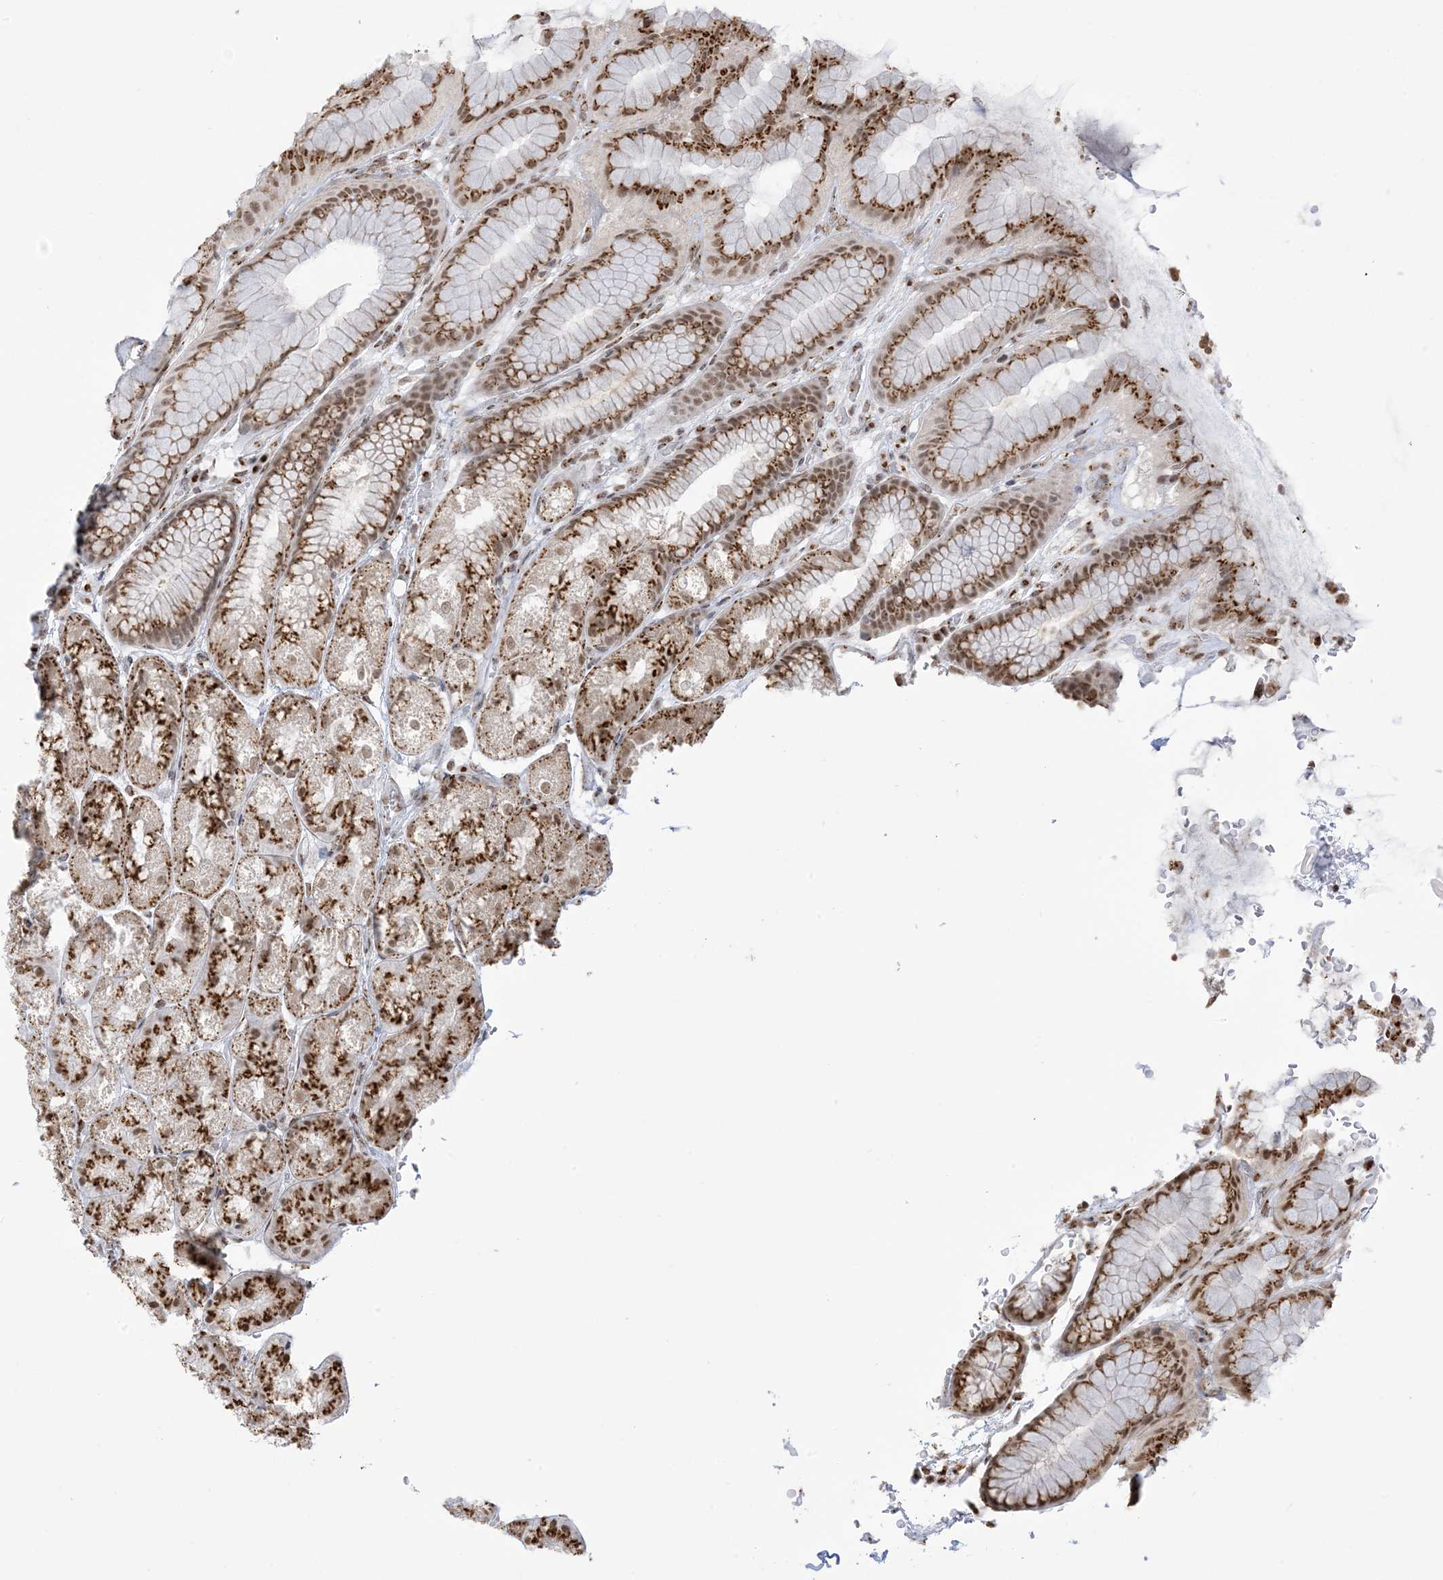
{"staining": {"intensity": "moderate", "quantity": ">75%", "location": "cytoplasmic/membranous,nuclear"}, "tissue": "stomach", "cell_type": "Glandular cells", "image_type": "normal", "snomed": [{"axis": "morphology", "description": "Normal tissue, NOS"}, {"axis": "topography", "description": "Stomach"}], "caption": "An IHC photomicrograph of normal tissue is shown. Protein staining in brown shows moderate cytoplasmic/membranous,nuclear positivity in stomach within glandular cells.", "gene": "GPR107", "patient": {"sex": "male", "age": 57}}